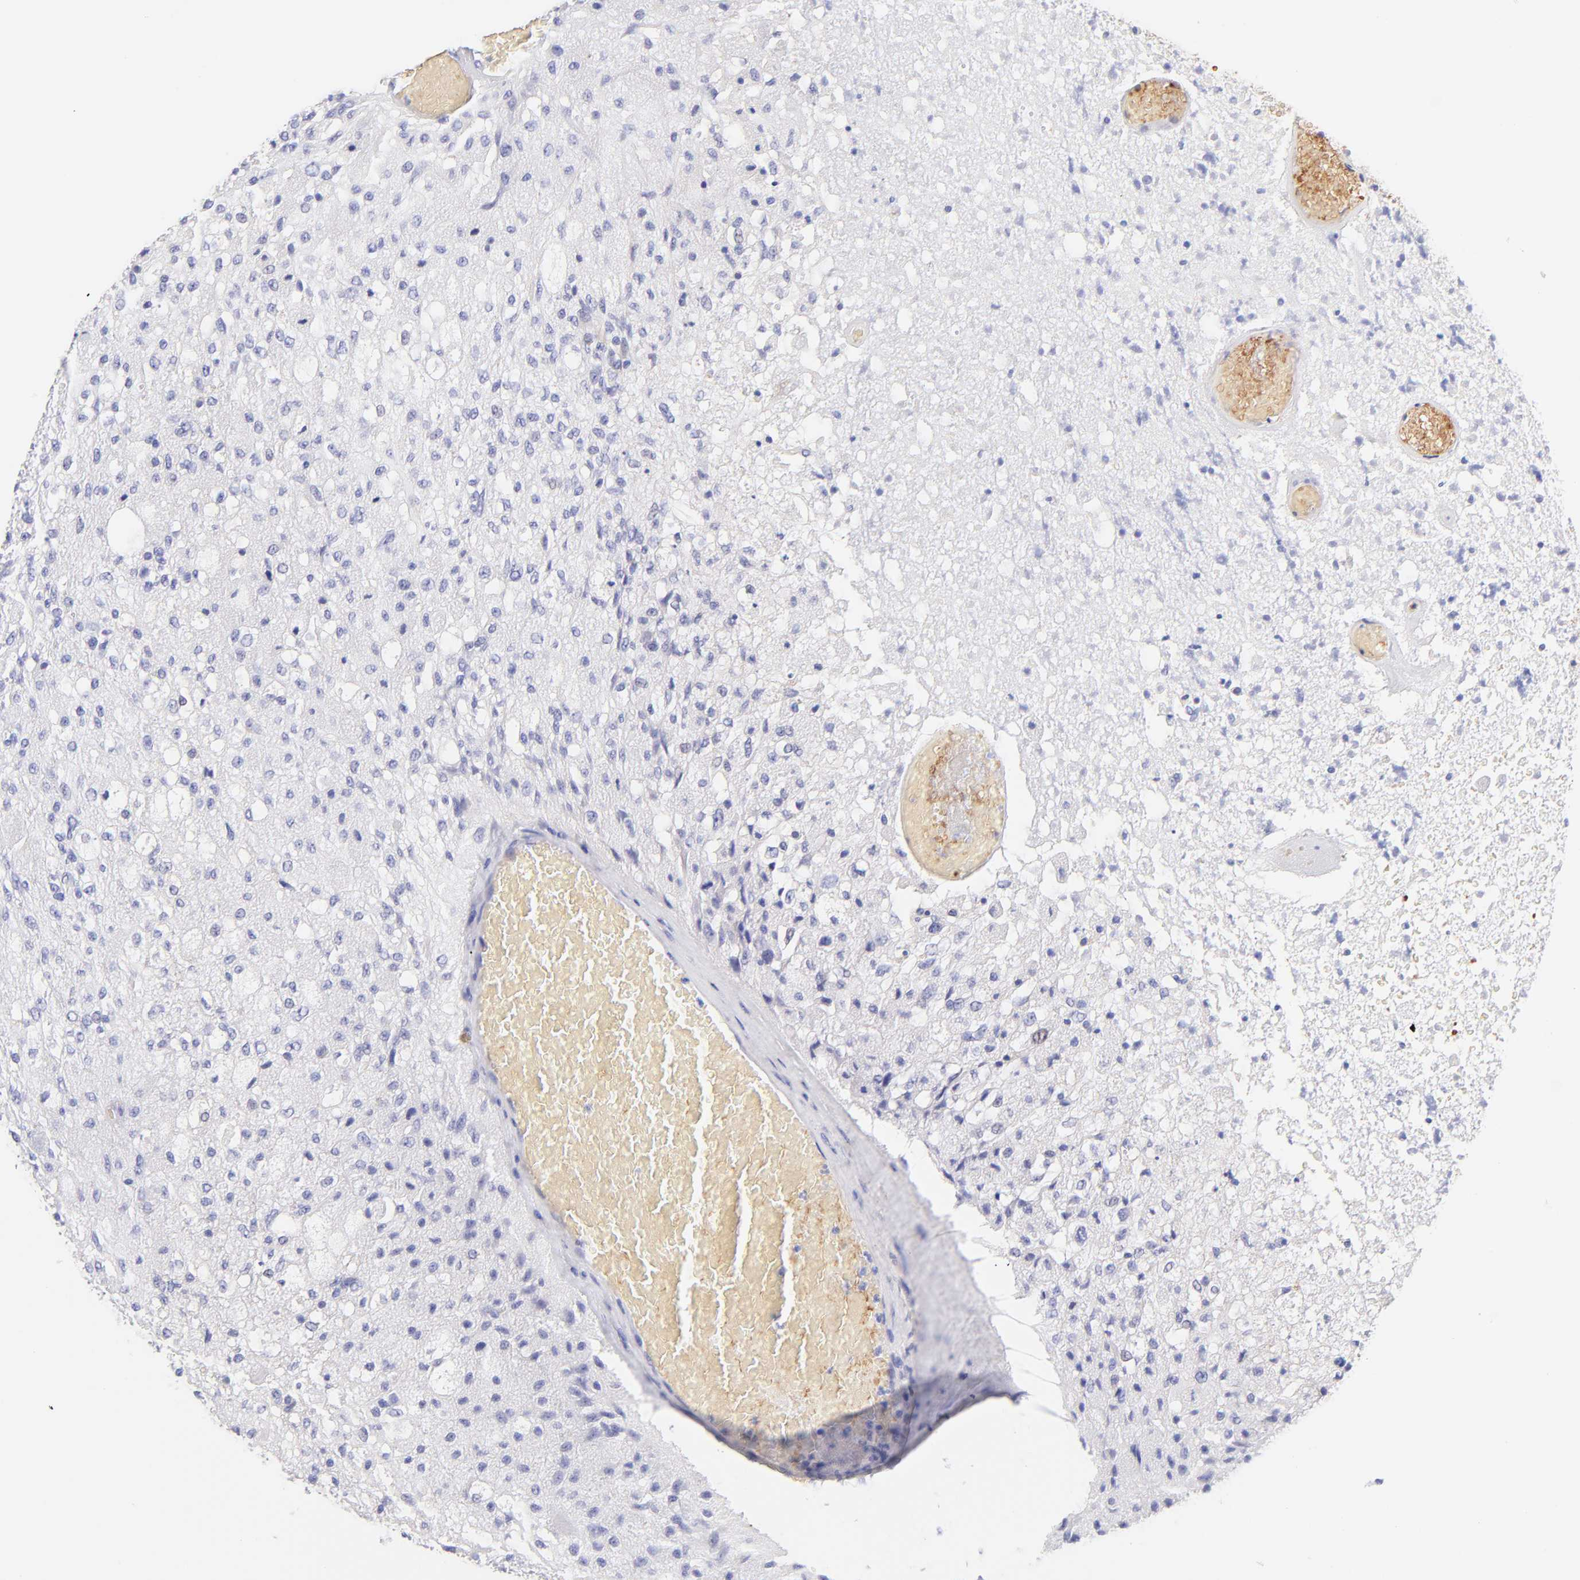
{"staining": {"intensity": "negative", "quantity": "none", "location": "none"}, "tissue": "glioma", "cell_type": "Tumor cells", "image_type": "cancer", "snomed": [{"axis": "morphology", "description": "Normal tissue, NOS"}, {"axis": "morphology", "description": "Glioma, malignant, High grade"}, {"axis": "topography", "description": "Cerebral cortex"}], "caption": "Immunohistochemistry of human glioma exhibits no staining in tumor cells.", "gene": "FRMPD3", "patient": {"sex": "male", "age": 77}}